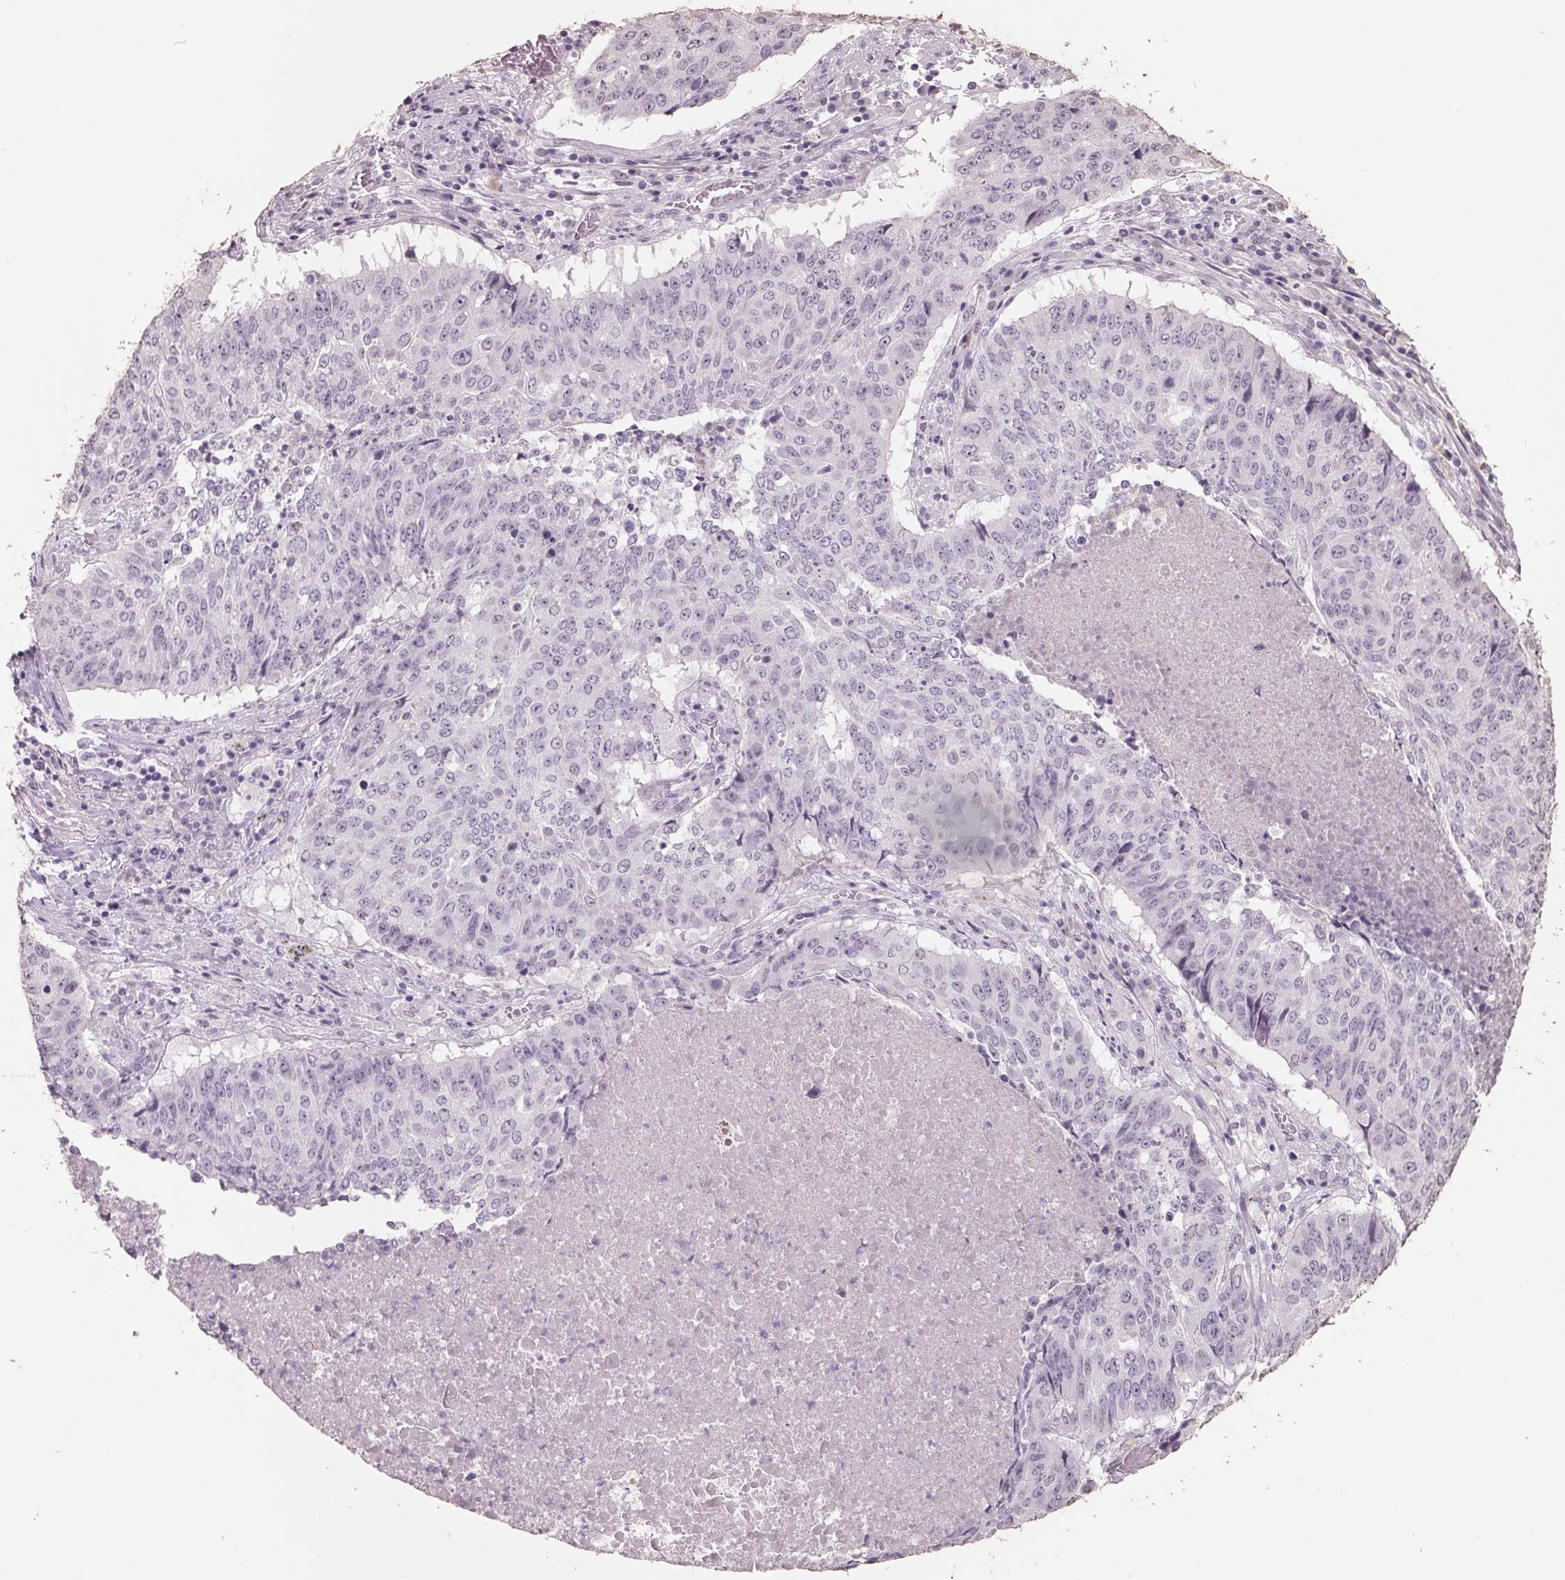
{"staining": {"intensity": "negative", "quantity": "none", "location": "none"}, "tissue": "lung cancer", "cell_type": "Tumor cells", "image_type": "cancer", "snomed": [{"axis": "morphology", "description": "Normal tissue, NOS"}, {"axis": "morphology", "description": "Squamous cell carcinoma, NOS"}, {"axis": "topography", "description": "Bronchus"}, {"axis": "topography", "description": "Lung"}], "caption": "IHC histopathology image of neoplastic tissue: human lung cancer stained with DAB shows no significant protein expression in tumor cells. (DAB immunohistochemistry (IHC), high magnification).", "gene": "FTCD", "patient": {"sex": "male", "age": 64}}